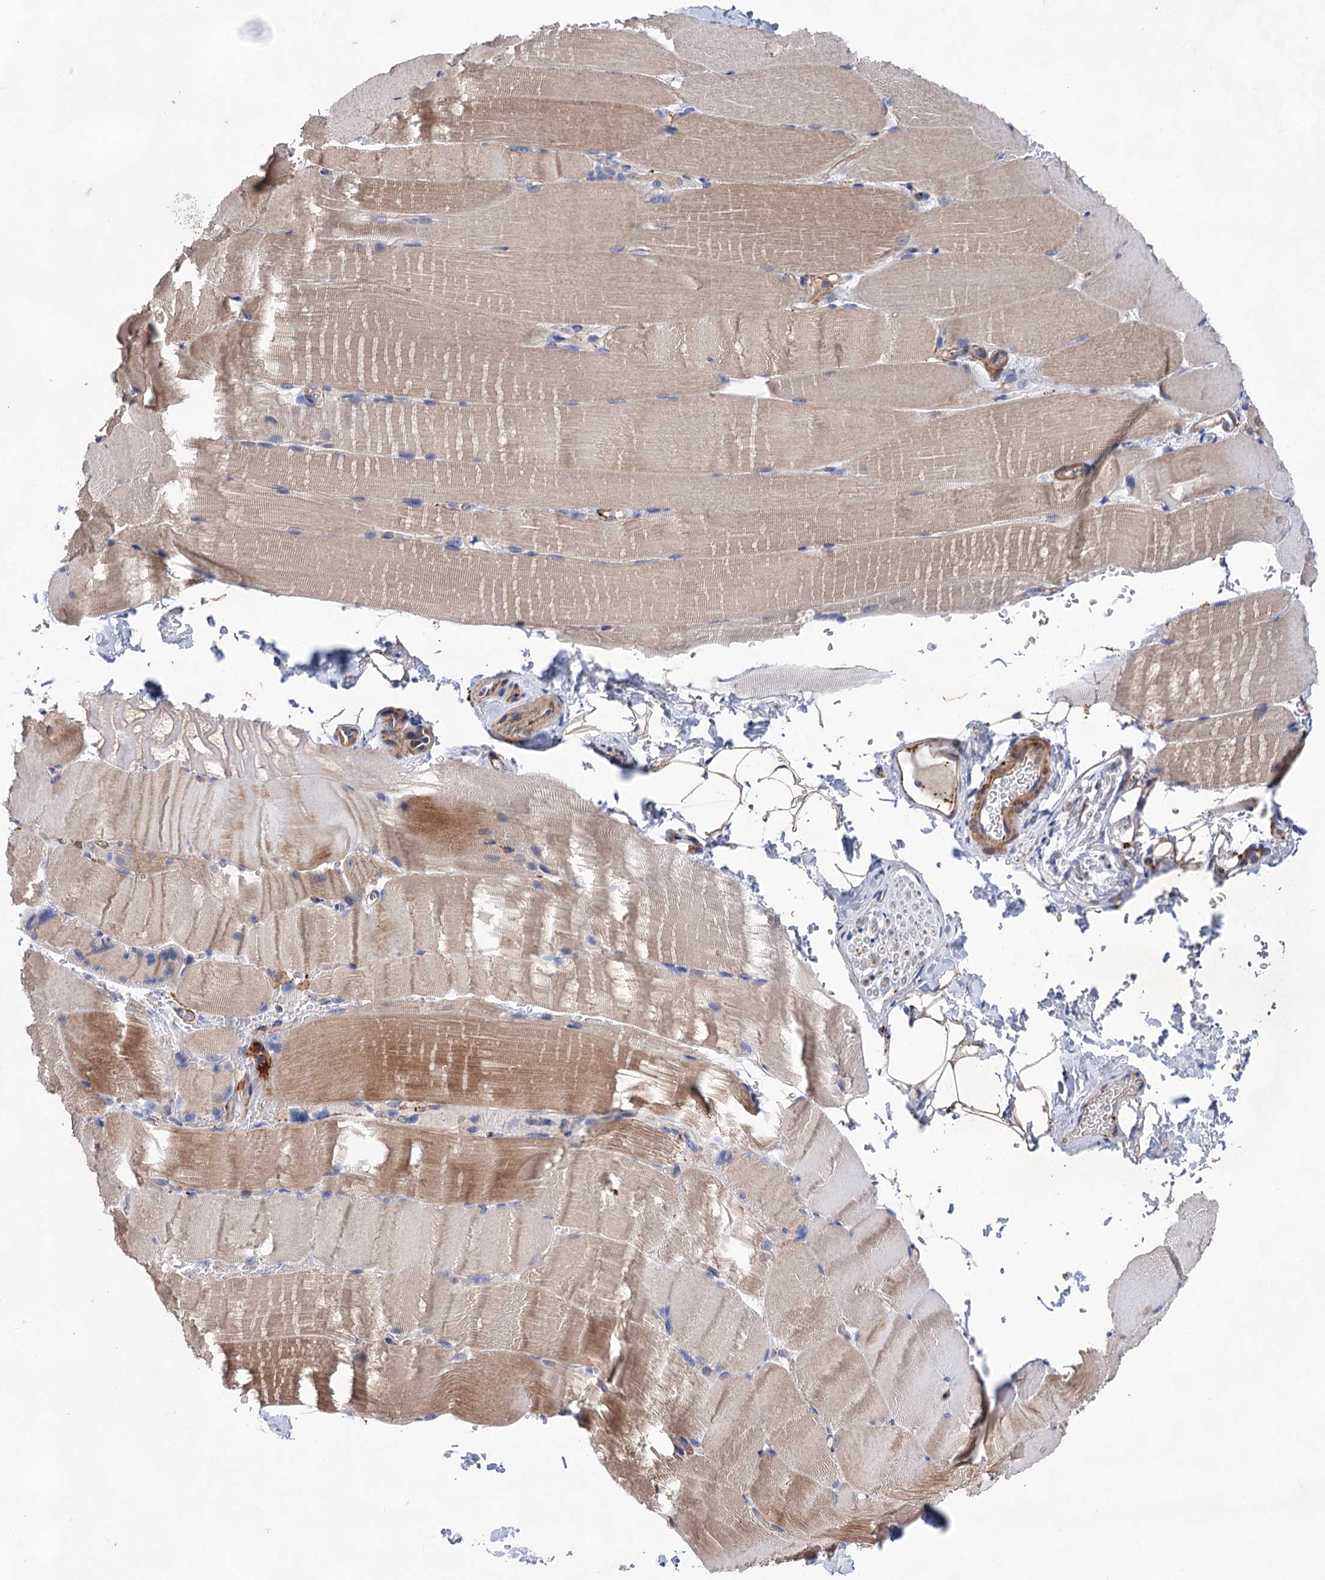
{"staining": {"intensity": "moderate", "quantity": "25%-75%", "location": "cytoplasmic/membranous"}, "tissue": "skeletal muscle", "cell_type": "Myocytes", "image_type": "normal", "snomed": [{"axis": "morphology", "description": "Normal tissue, NOS"}, {"axis": "topography", "description": "Skeletal muscle"}, {"axis": "topography", "description": "Parathyroid gland"}], "caption": "Immunohistochemical staining of benign skeletal muscle displays moderate cytoplasmic/membranous protein positivity in about 25%-75% of myocytes.", "gene": "TMTC3", "patient": {"sex": "female", "age": 37}}